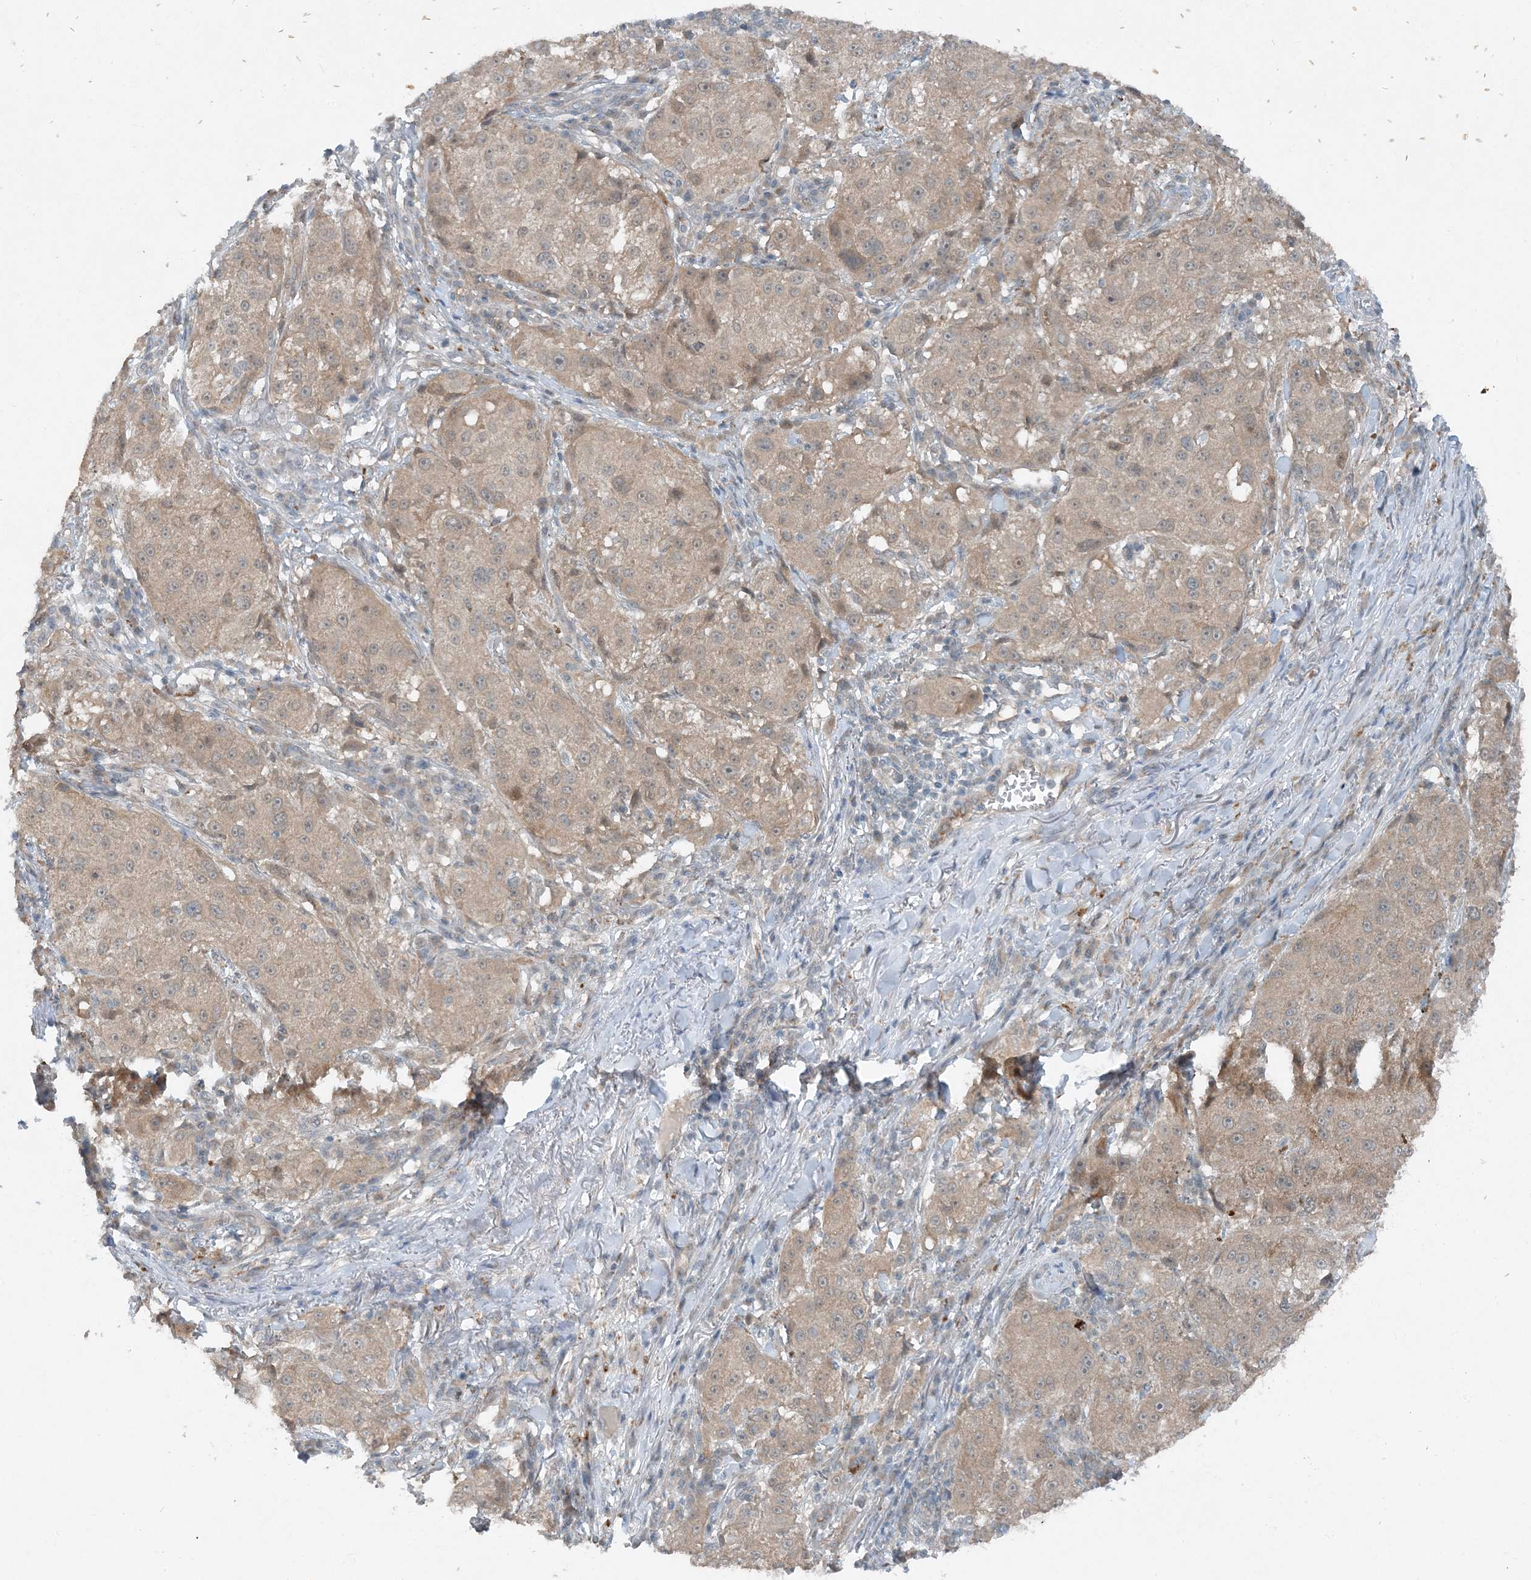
{"staining": {"intensity": "weak", "quantity": ">75%", "location": "cytoplasmic/membranous"}, "tissue": "melanoma", "cell_type": "Tumor cells", "image_type": "cancer", "snomed": [{"axis": "morphology", "description": "Necrosis, NOS"}, {"axis": "morphology", "description": "Malignant melanoma, NOS"}, {"axis": "topography", "description": "Skin"}], "caption": "This is an image of immunohistochemistry (IHC) staining of malignant melanoma, which shows weak expression in the cytoplasmic/membranous of tumor cells.", "gene": "MITD1", "patient": {"sex": "female", "age": 87}}